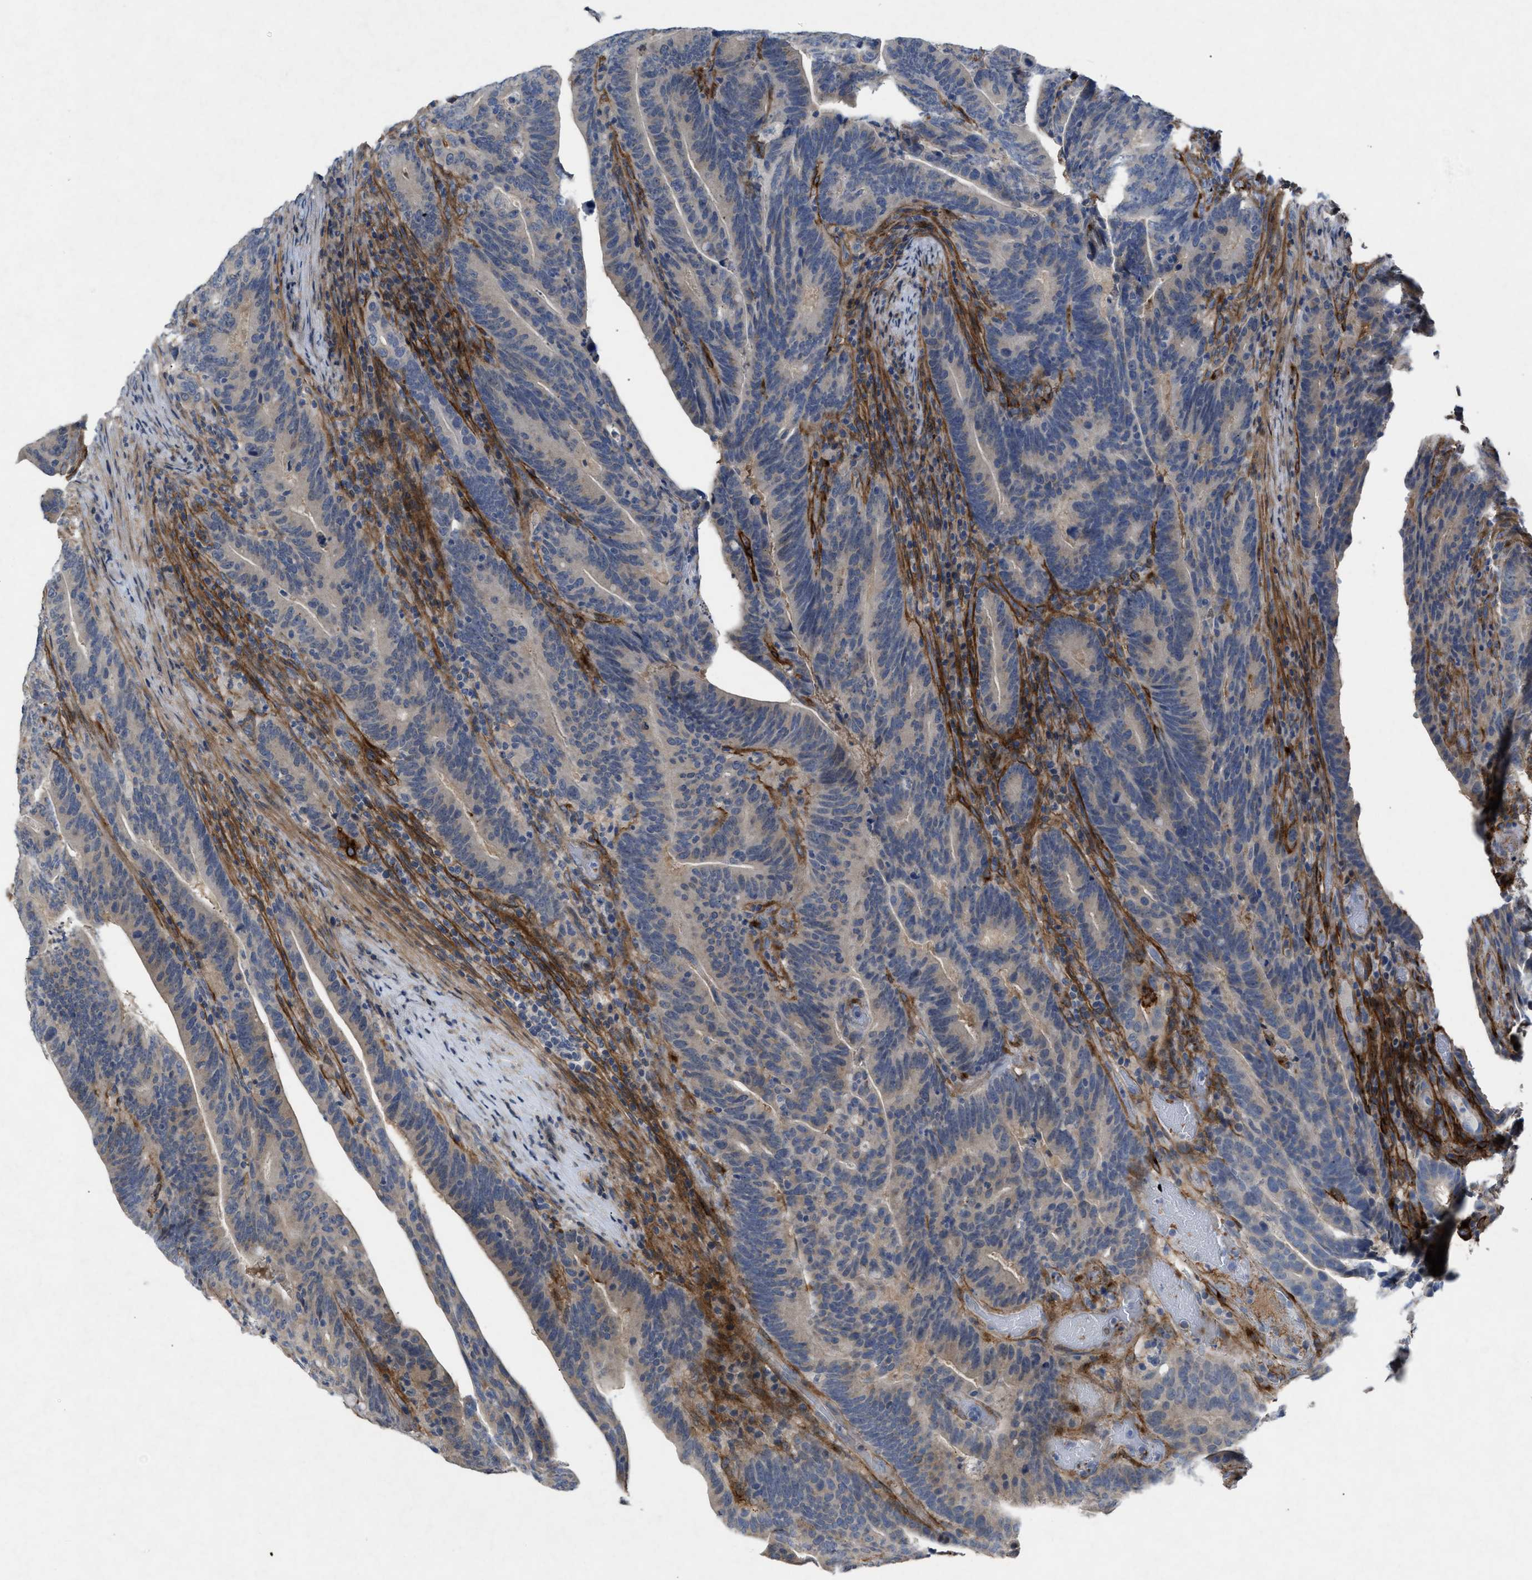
{"staining": {"intensity": "negative", "quantity": "none", "location": "none"}, "tissue": "colorectal cancer", "cell_type": "Tumor cells", "image_type": "cancer", "snomed": [{"axis": "morphology", "description": "Adenocarcinoma, NOS"}, {"axis": "topography", "description": "Colon"}], "caption": "DAB immunohistochemical staining of colorectal cancer (adenocarcinoma) displays no significant expression in tumor cells.", "gene": "PDGFRA", "patient": {"sex": "female", "age": 66}}